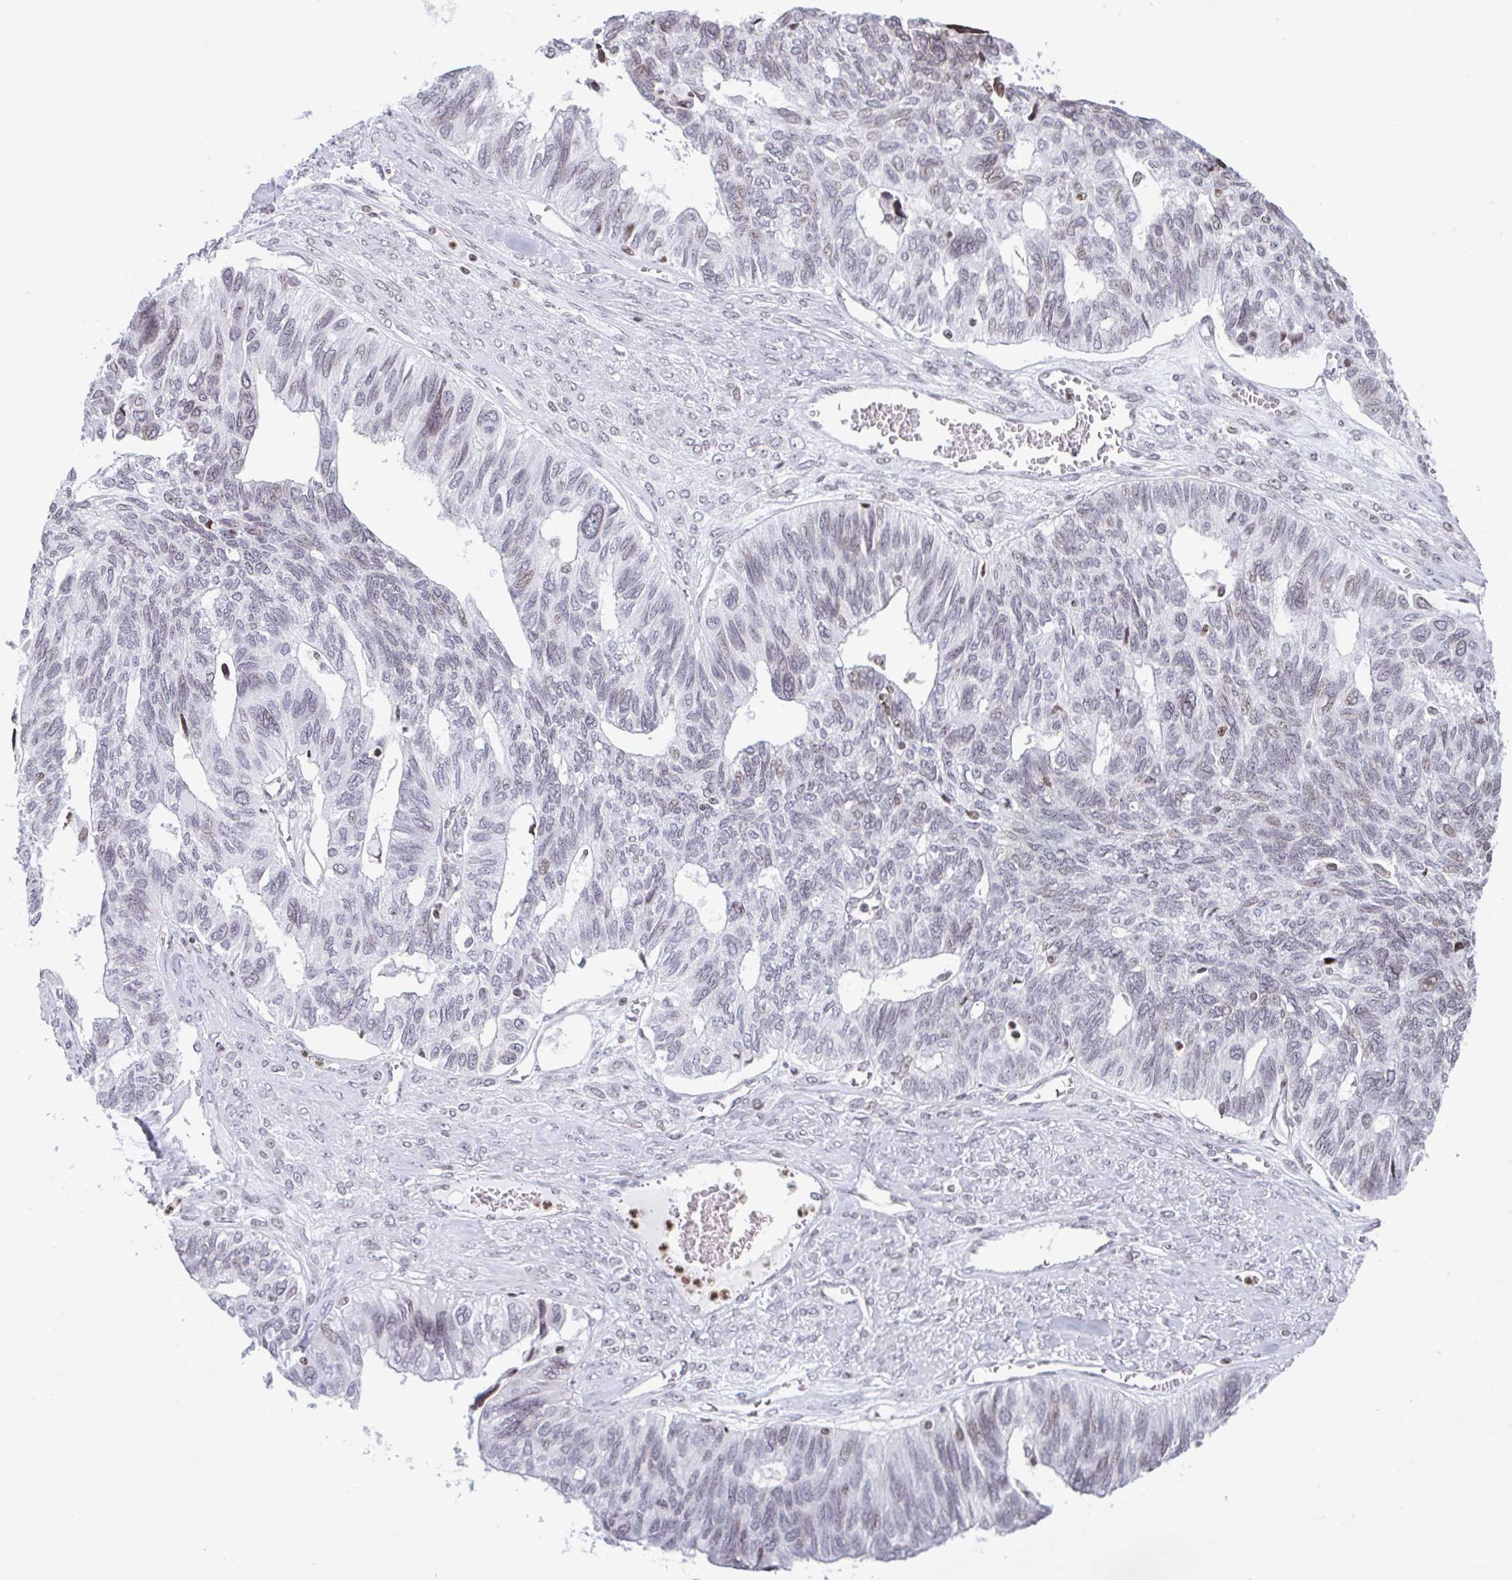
{"staining": {"intensity": "weak", "quantity": "25%-75%", "location": "nuclear"}, "tissue": "ovarian cancer", "cell_type": "Tumor cells", "image_type": "cancer", "snomed": [{"axis": "morphology", "description": "Cystadenocarcinoma, serous, NOS"}, {"axis": "topography", "description": "Ovary"}], "caption": "IHC photomicrograph of ovarian serous cystadenocarcinoma stained for a protein (brown), which shows low levels of weak nuclear staining in about 25%-75% of tumor cells.", "gene": "NOL6", "patient": {"sex": "female", "age": 79}}